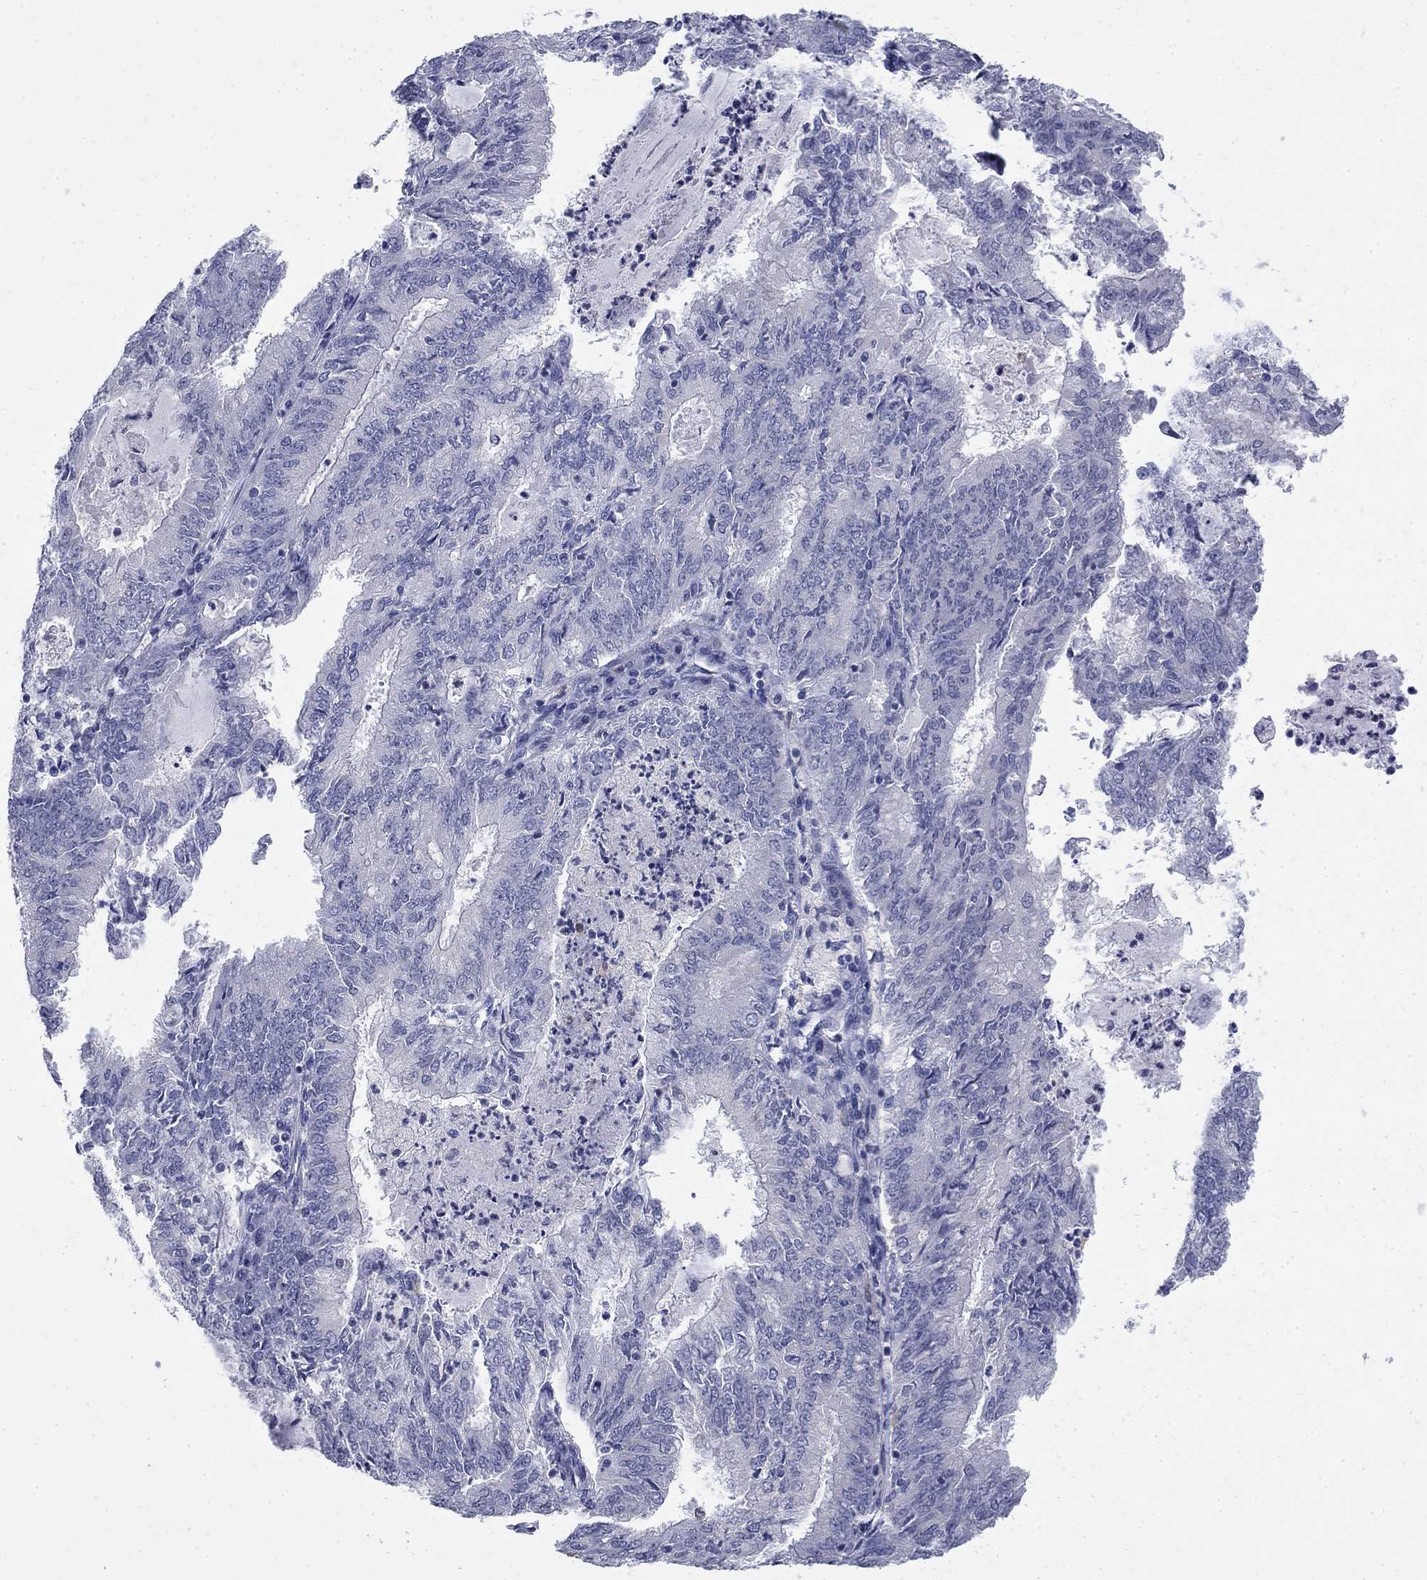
{"staining": {"intensity": "negative", "quantity": "none", "location": "none"}, "tissue": "endometrial cancer", "cell_type": "Tumor cells", "image_type": "cancer", "snomed": [{"axis": "morphology", "description": "Adenocarcinoma, NOS"}, {"axis": "topography", "description": "Endometrium"}], "caption": "Immunohistochemistry photomicrograph of neoplastic tissue: endometrial cancer (adenocarcinoma) stained with DAB reveals no significant protein staining in tumor cells. (IHC, brightfield microscopy, high magnification).", "gene": "SERPINB2", "patient": {"sex": "female", "age": 57}}